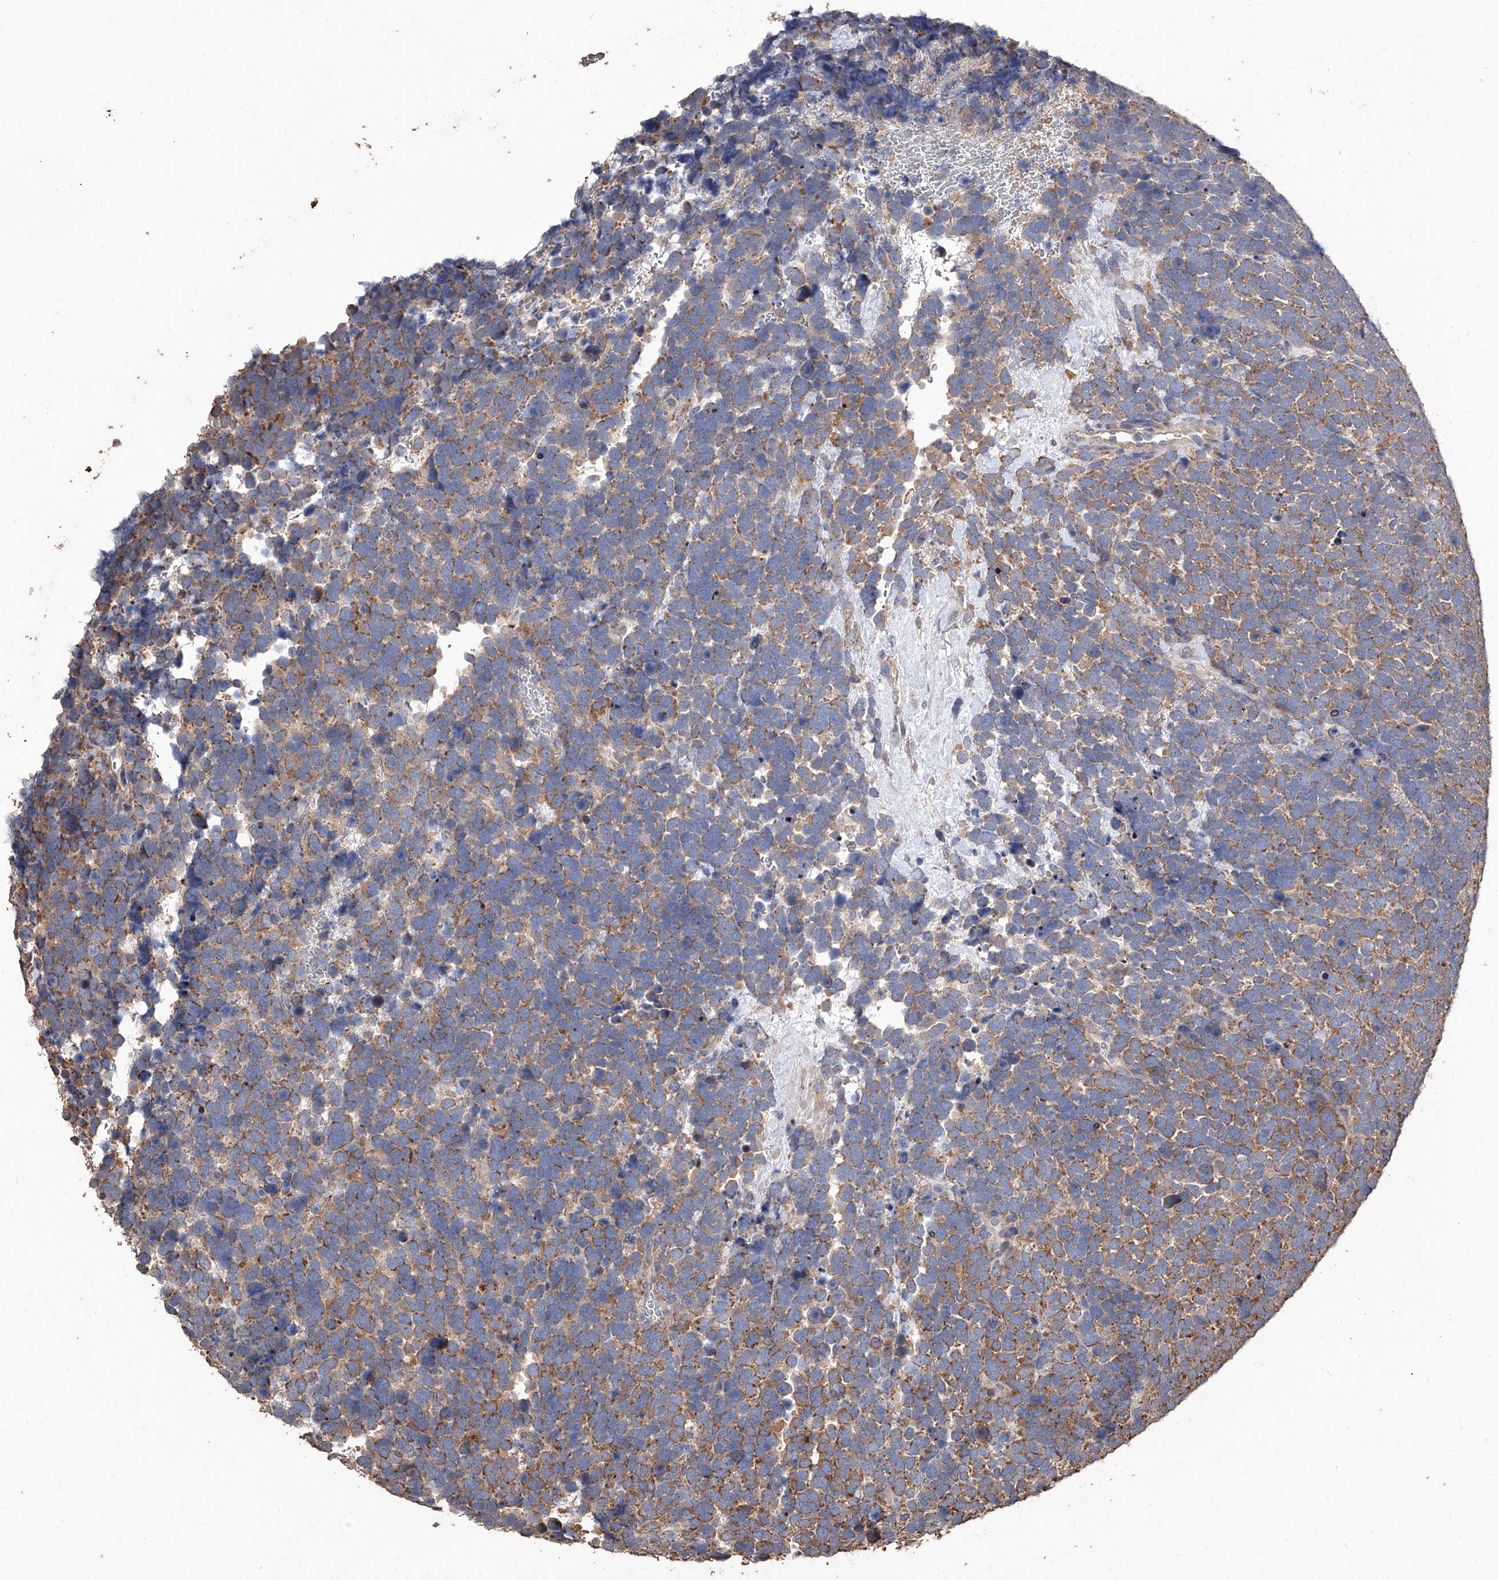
{"staining": {"intensity": "moderate", "quantity": ">75%", "location": "cytoplasmic/membranous"}, "tissue": "urothelial cancer", "cell_type": "Tumor cells", "image_type": "cancer", "snomed": [{"axis": "morphology", "description": "Urothelial carcinoma, High grade"}, {"axis": "topography", "description": "Urinary bladder"}], "caption": "Immunohistochemistry of human urothelial cancer exhibits medium levels of moderate cytoplasmic/membranous staining in about >75% of tumor cells.", "gene": "LTV1", "patient": {"sex": "female", "age": 82}}